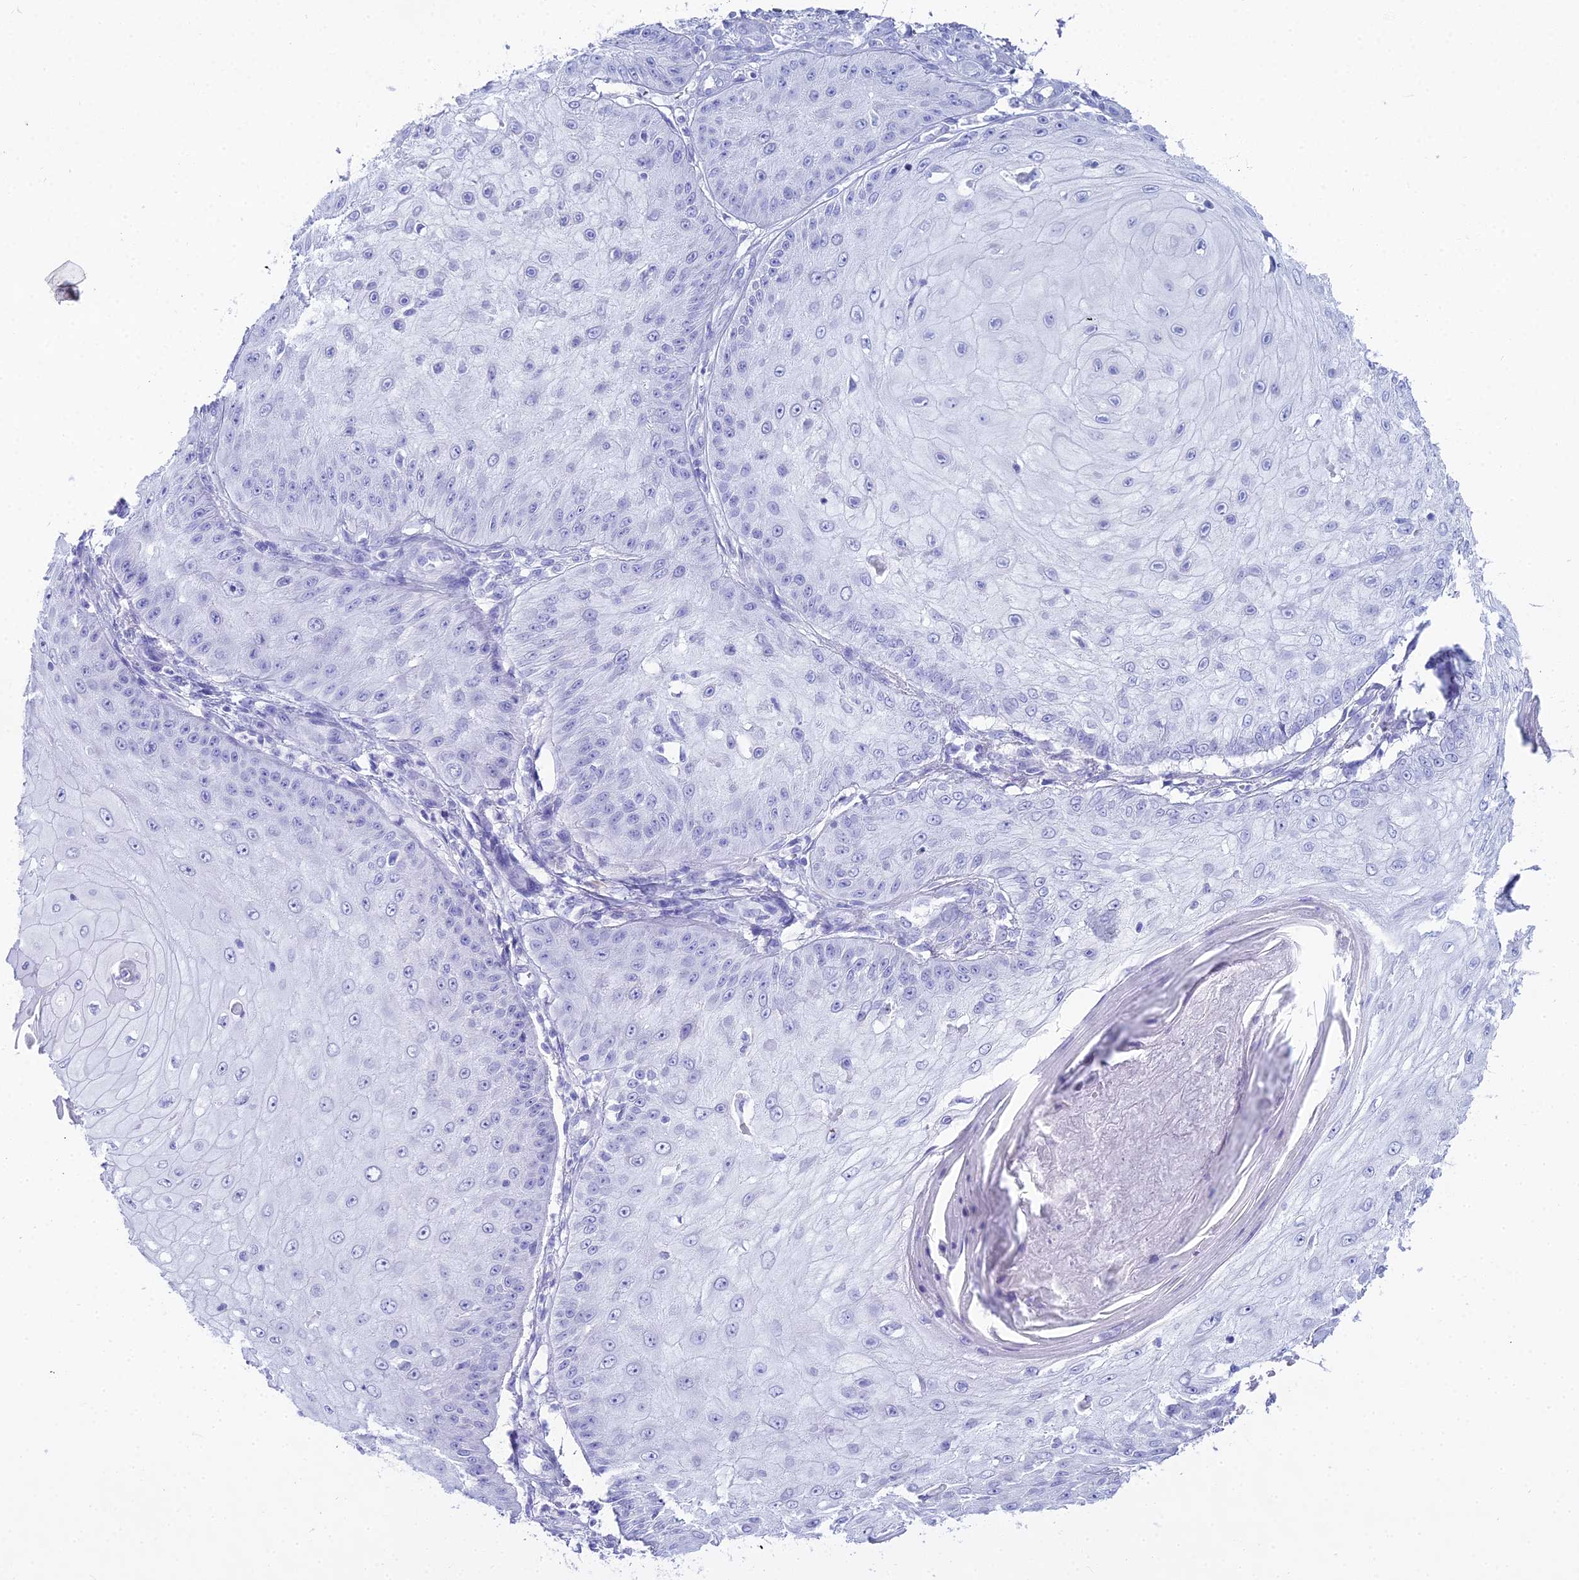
{"staining": {"intensity": "negative", "quantity": "none", "location": "none"}, "tissue": "skin cancer", "cell_type": "Tumor cells", "image_type": "cancer", "snomed": [{"axis": "morphology", "description": "Squamous cell carcinoma, NOS"}, {"axis": "topography", "description": "Skin"}], "caption": "There is no significant expression in tumor cells of skin cancer (squamous cell carcinoma).", "gene": "CGB2", "patient": {"sex": "male", "age": 70}}